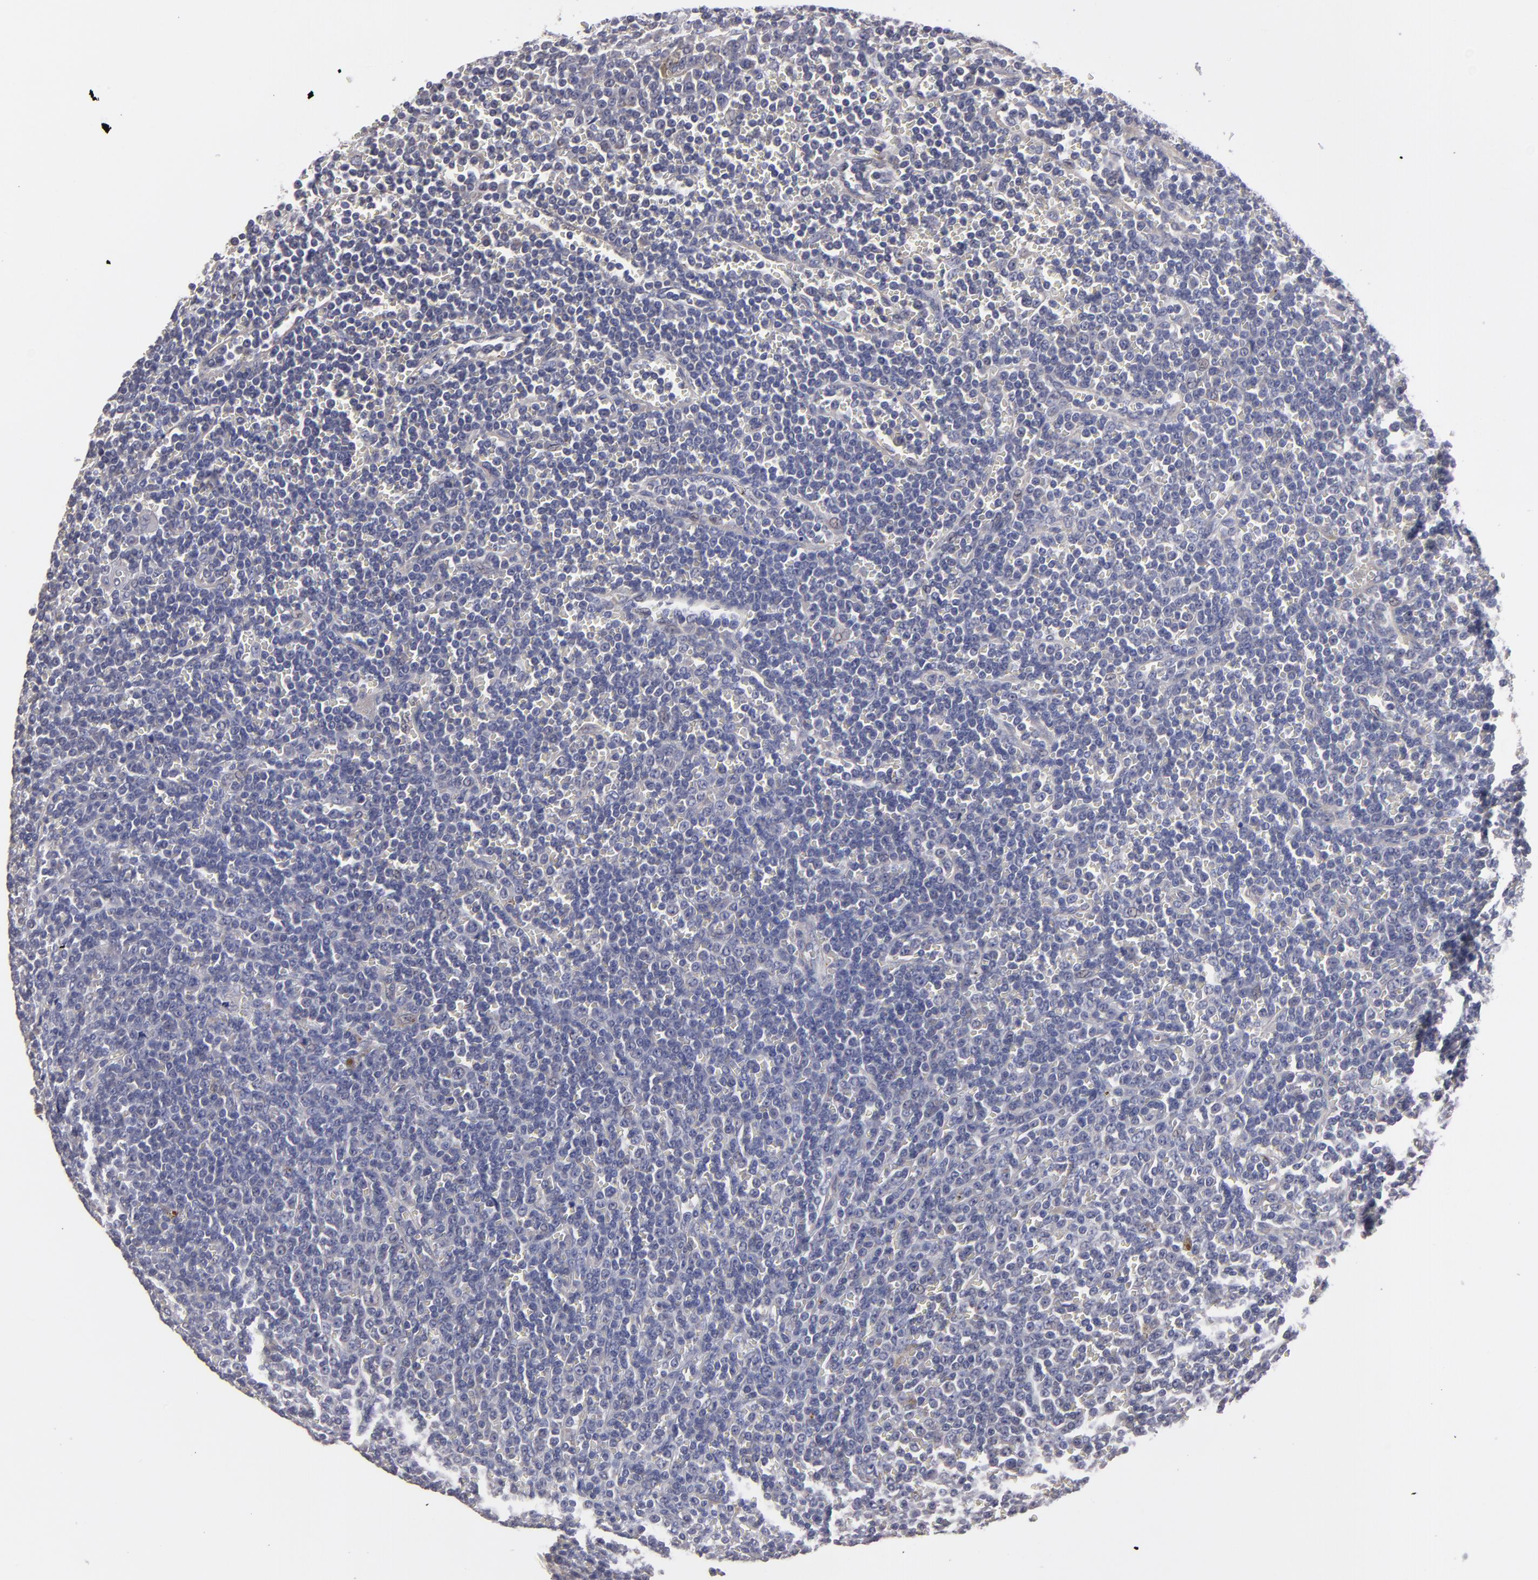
{"staining": {"intensity": "negative", "quantity": "none", "location": "none"}, "tissue": "lymphoma", "cell_type": "Tumor cells", "image_type": "cancer", "snomed": [{"axis": "morphology", "description": "Malignant lymphoma, non-Hodgkin's type, Low grade"}, {"axis": "topography", "description": "Spleen"}], "caption": "Lymphoma stained for a protein using immunohistochemistry (IHC) reveals no expression tumor cells.", "gene": "SLMAP", "patient": {"sex": "male", "age": 80}}